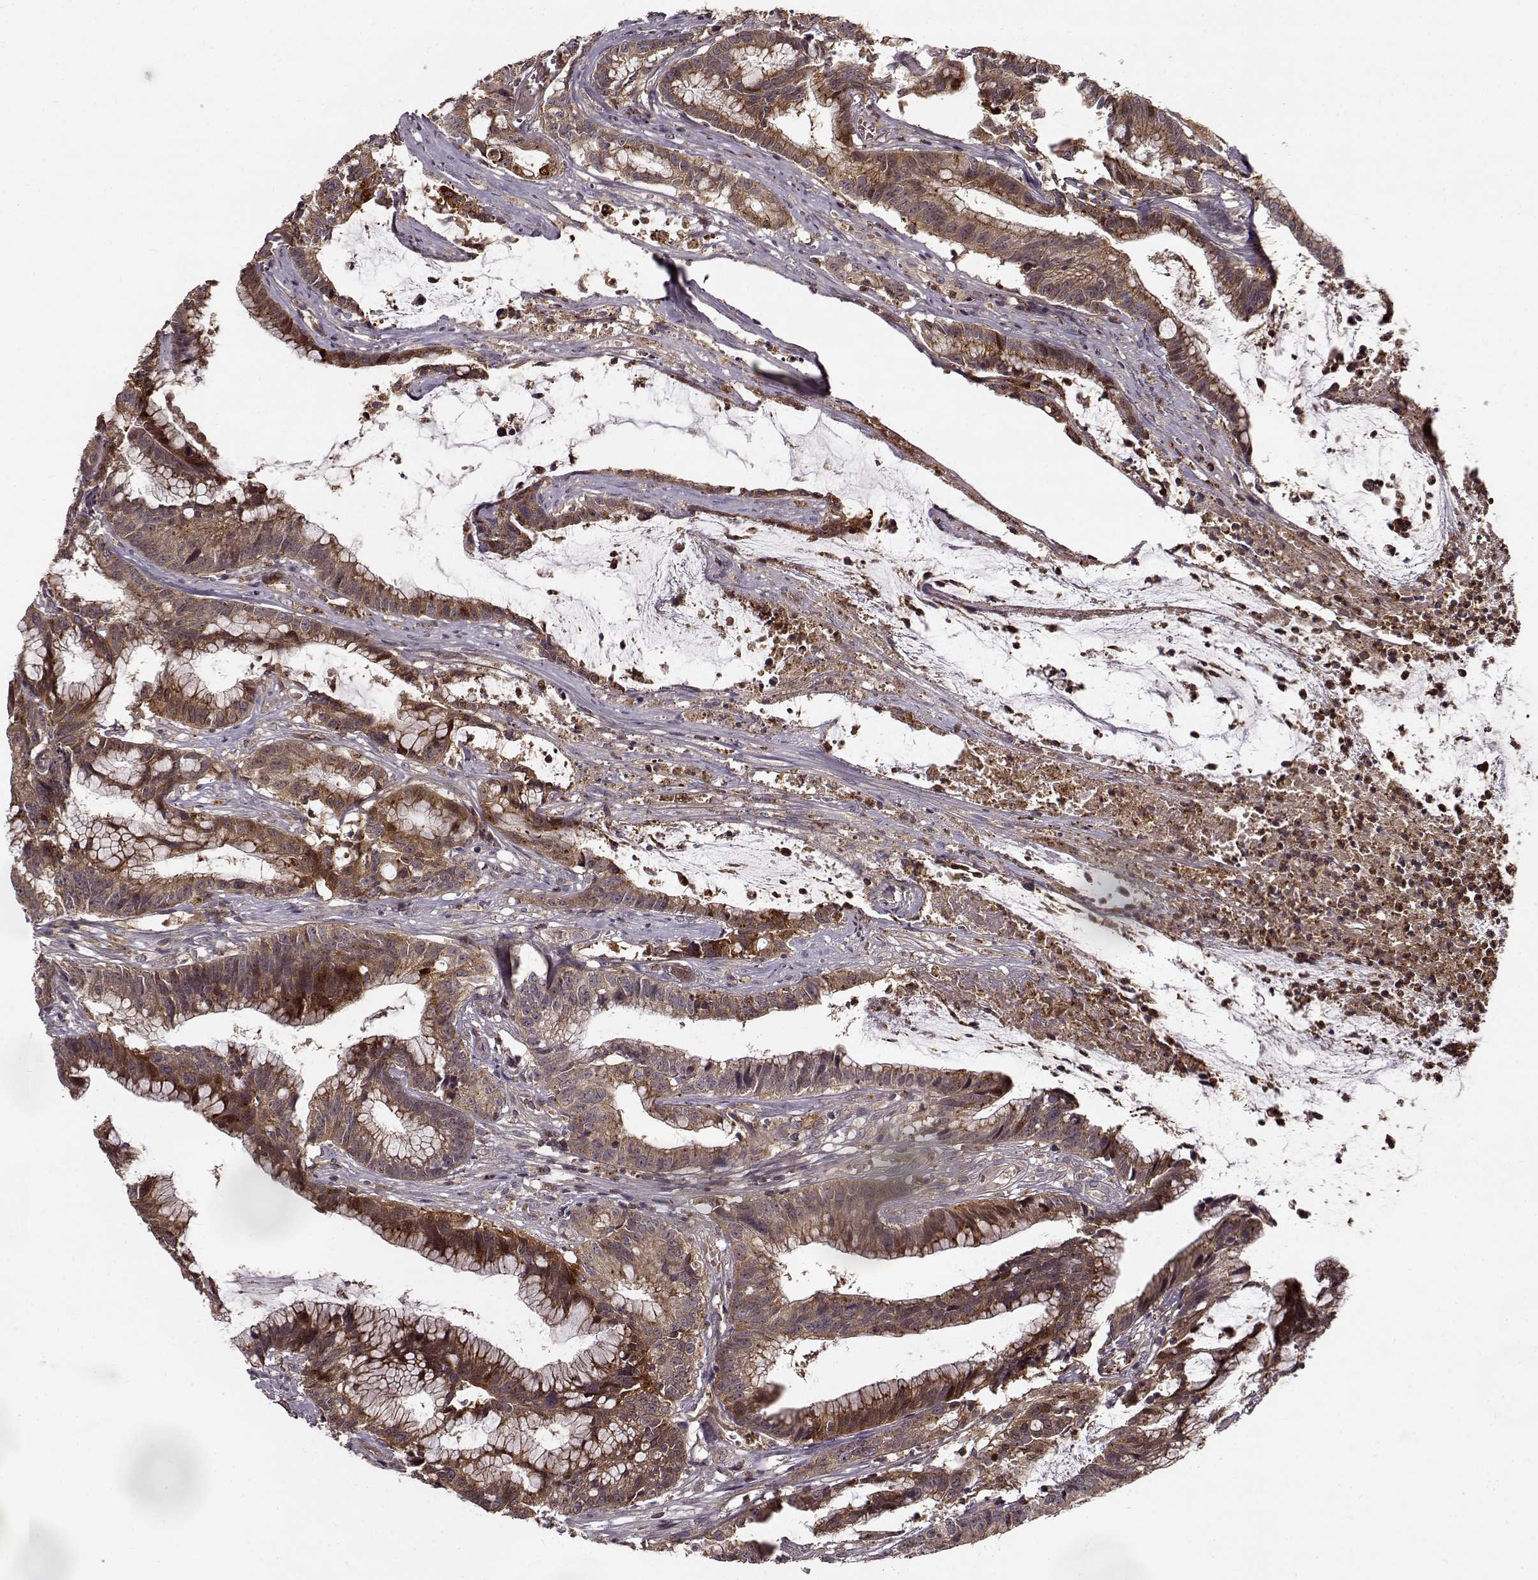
{"staining": {"intensity": "moderate", "quantity": ">75%", "location": "cytoplasmic/membranous"}, "tissue": "colorectal cancer", "cell_type": "Tumor cells", "image_type": "cancer", "snomed": [{"axis": "morphology", "description": "Adenocarcinoma, NOS"}, {"axis": "topography", "description": "Colon"}], "caption": "Adenocarcinoma (colorectal) stained for a protein (brown) displays moderate cytoplasmic/membranous positive staining in approximately >75% of tumor cells.", "gene": "IFRD2", "patient": {"sex": "female", "age": 78}}